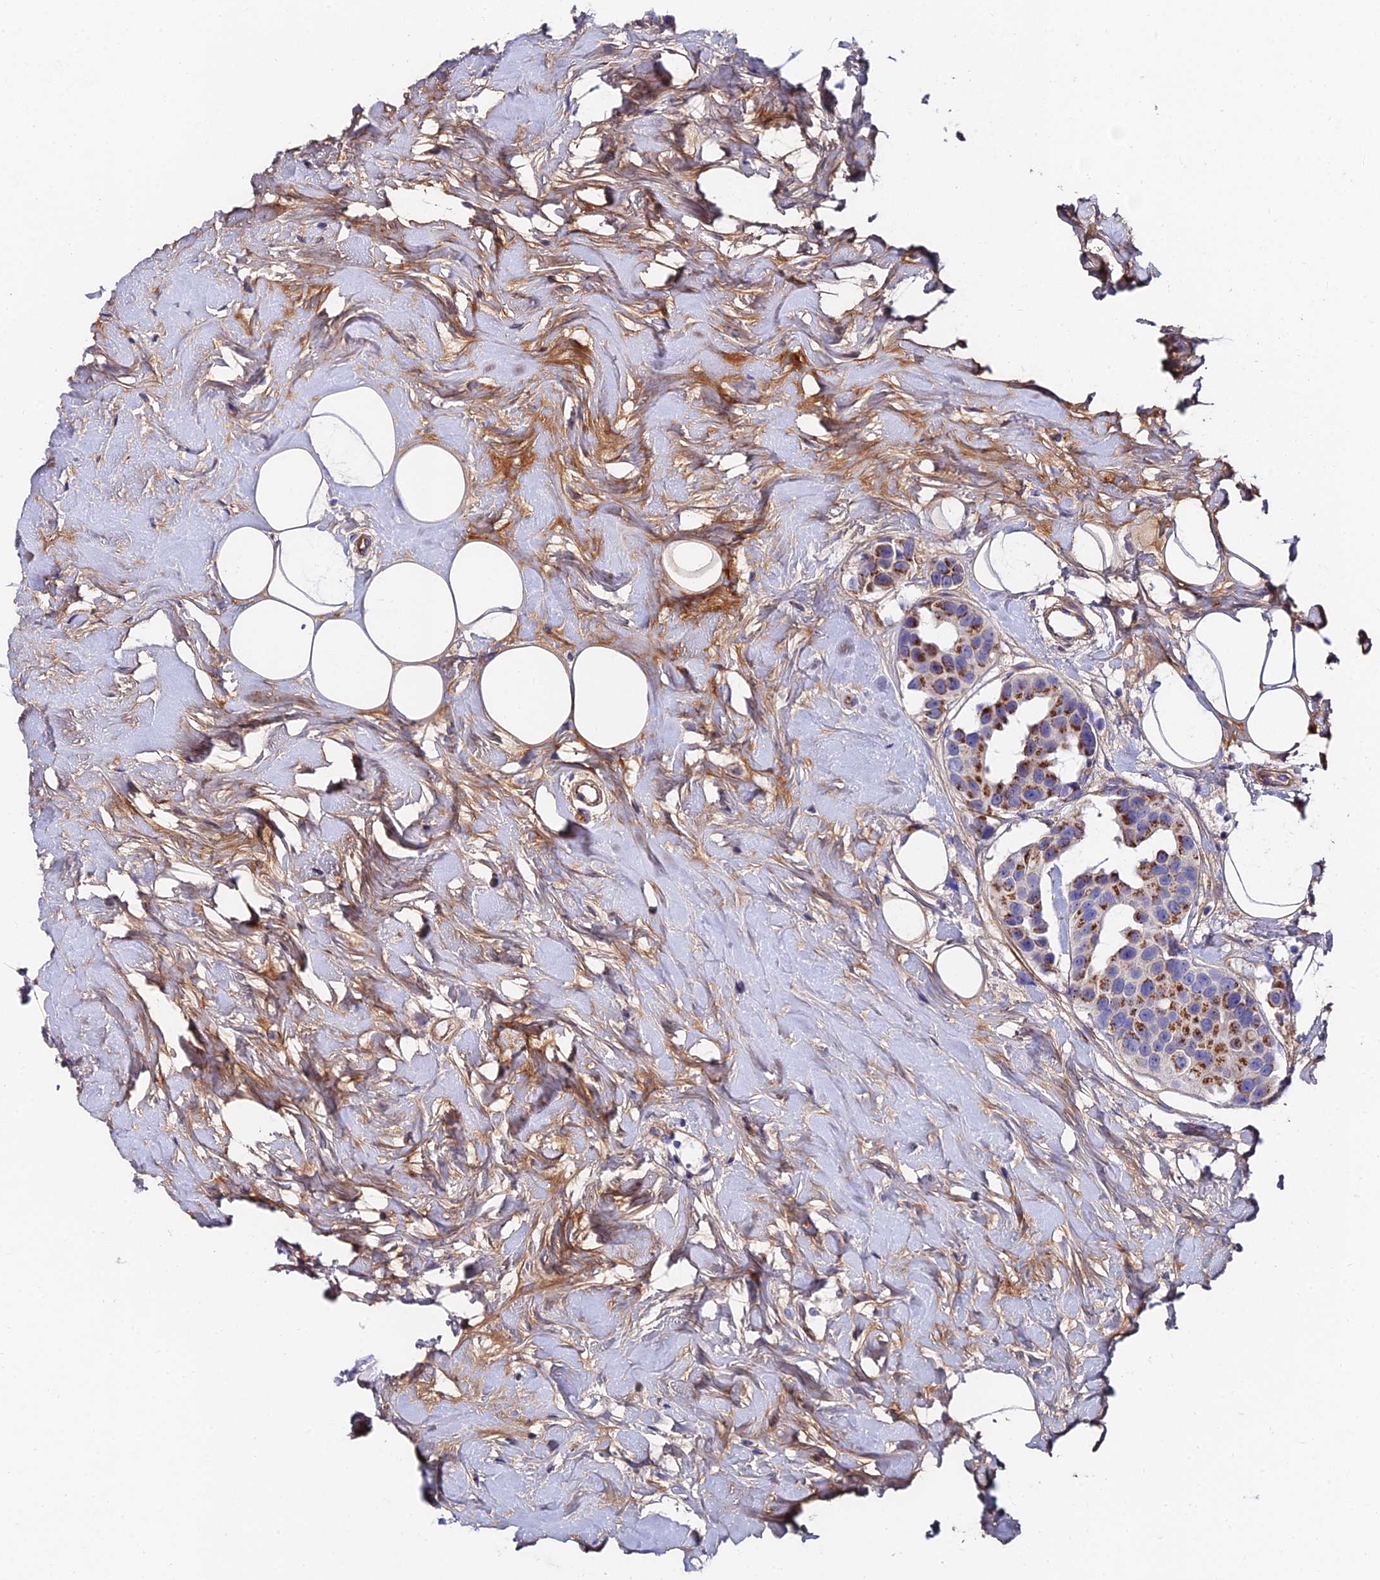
{"staining": {"intensity": "moderate", "quantity": ">75%", "location": "cytoplasmic/membranous"}, "tissue": "breast cancer", "cell_type": "Tumor cells", "image_type": "cancer", "snomed": [{"axis": "morphology", "description": "Normal tissue, NOS"}, {"axis": "morphology", "description": "Duct carcinoma"}, {"axis": "topography", "description": "Breast"}], "caption": "Immunohistochemical staining of breast cancer (invasive ductal carcinoma) reveals medium levels of moderate cytoplasmic/membranous protein staining in approximately >75% of tumor cells.", "gene": "ADGRF3", "patient": {"sex": "female", "age": 39}}